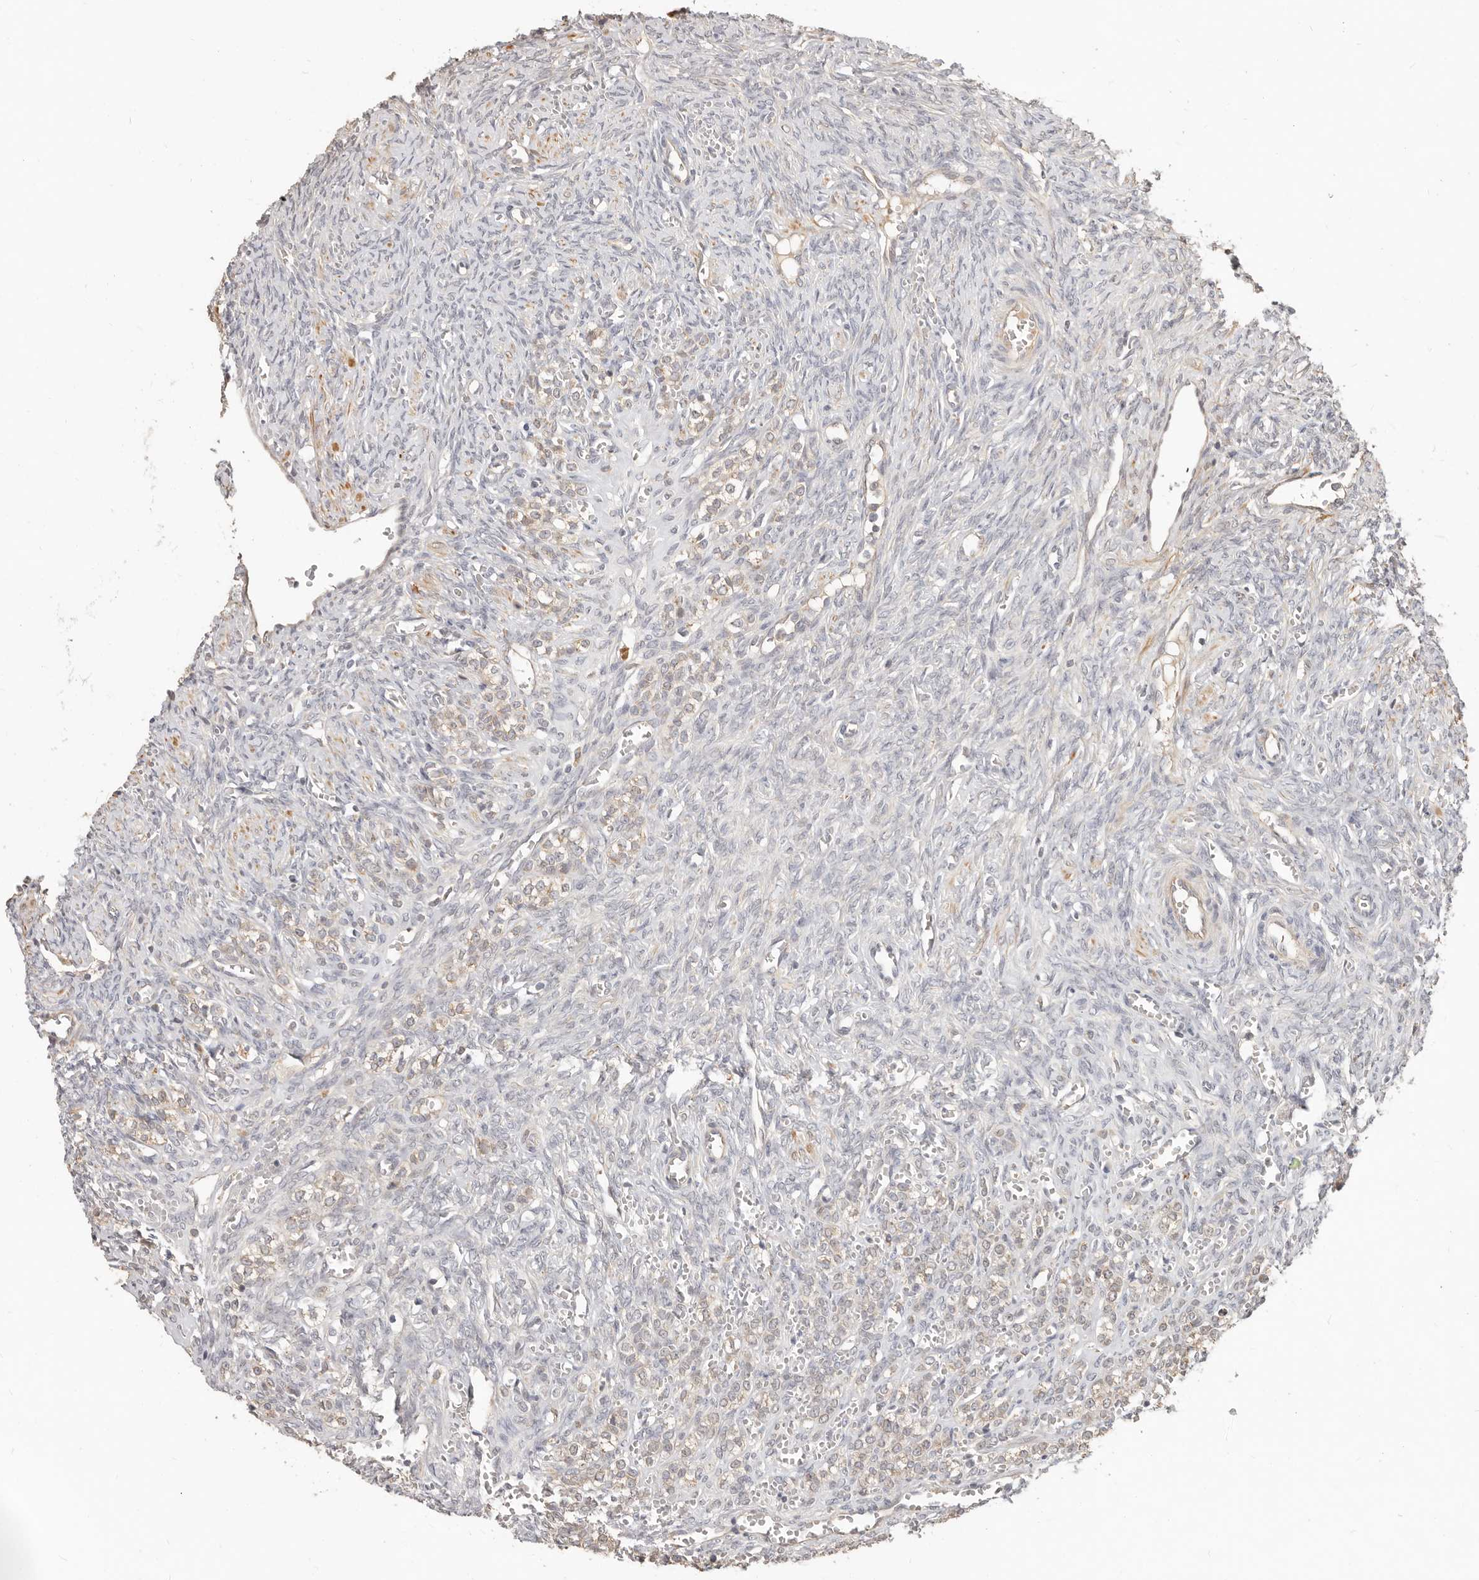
{"staining": {"intensity": "negative", "quantity": "none", "location": "none"}, "tissue": "ovary", "cell_type": "Ovarian stroma cells", "image_type": "normal", "snomed": [{"axis": "morphology", "description": "Normal tissue, NOS"}, {"axis": "topography", "description": "Ovary"}], "caption": "This is an immunohistochemistry (IHC) histopathology image of unremarkable ovary. There is no positivity in ovarian stroma cells.", "gene": "MTFR2", "patient": {"sex": "female", "age": 41}}